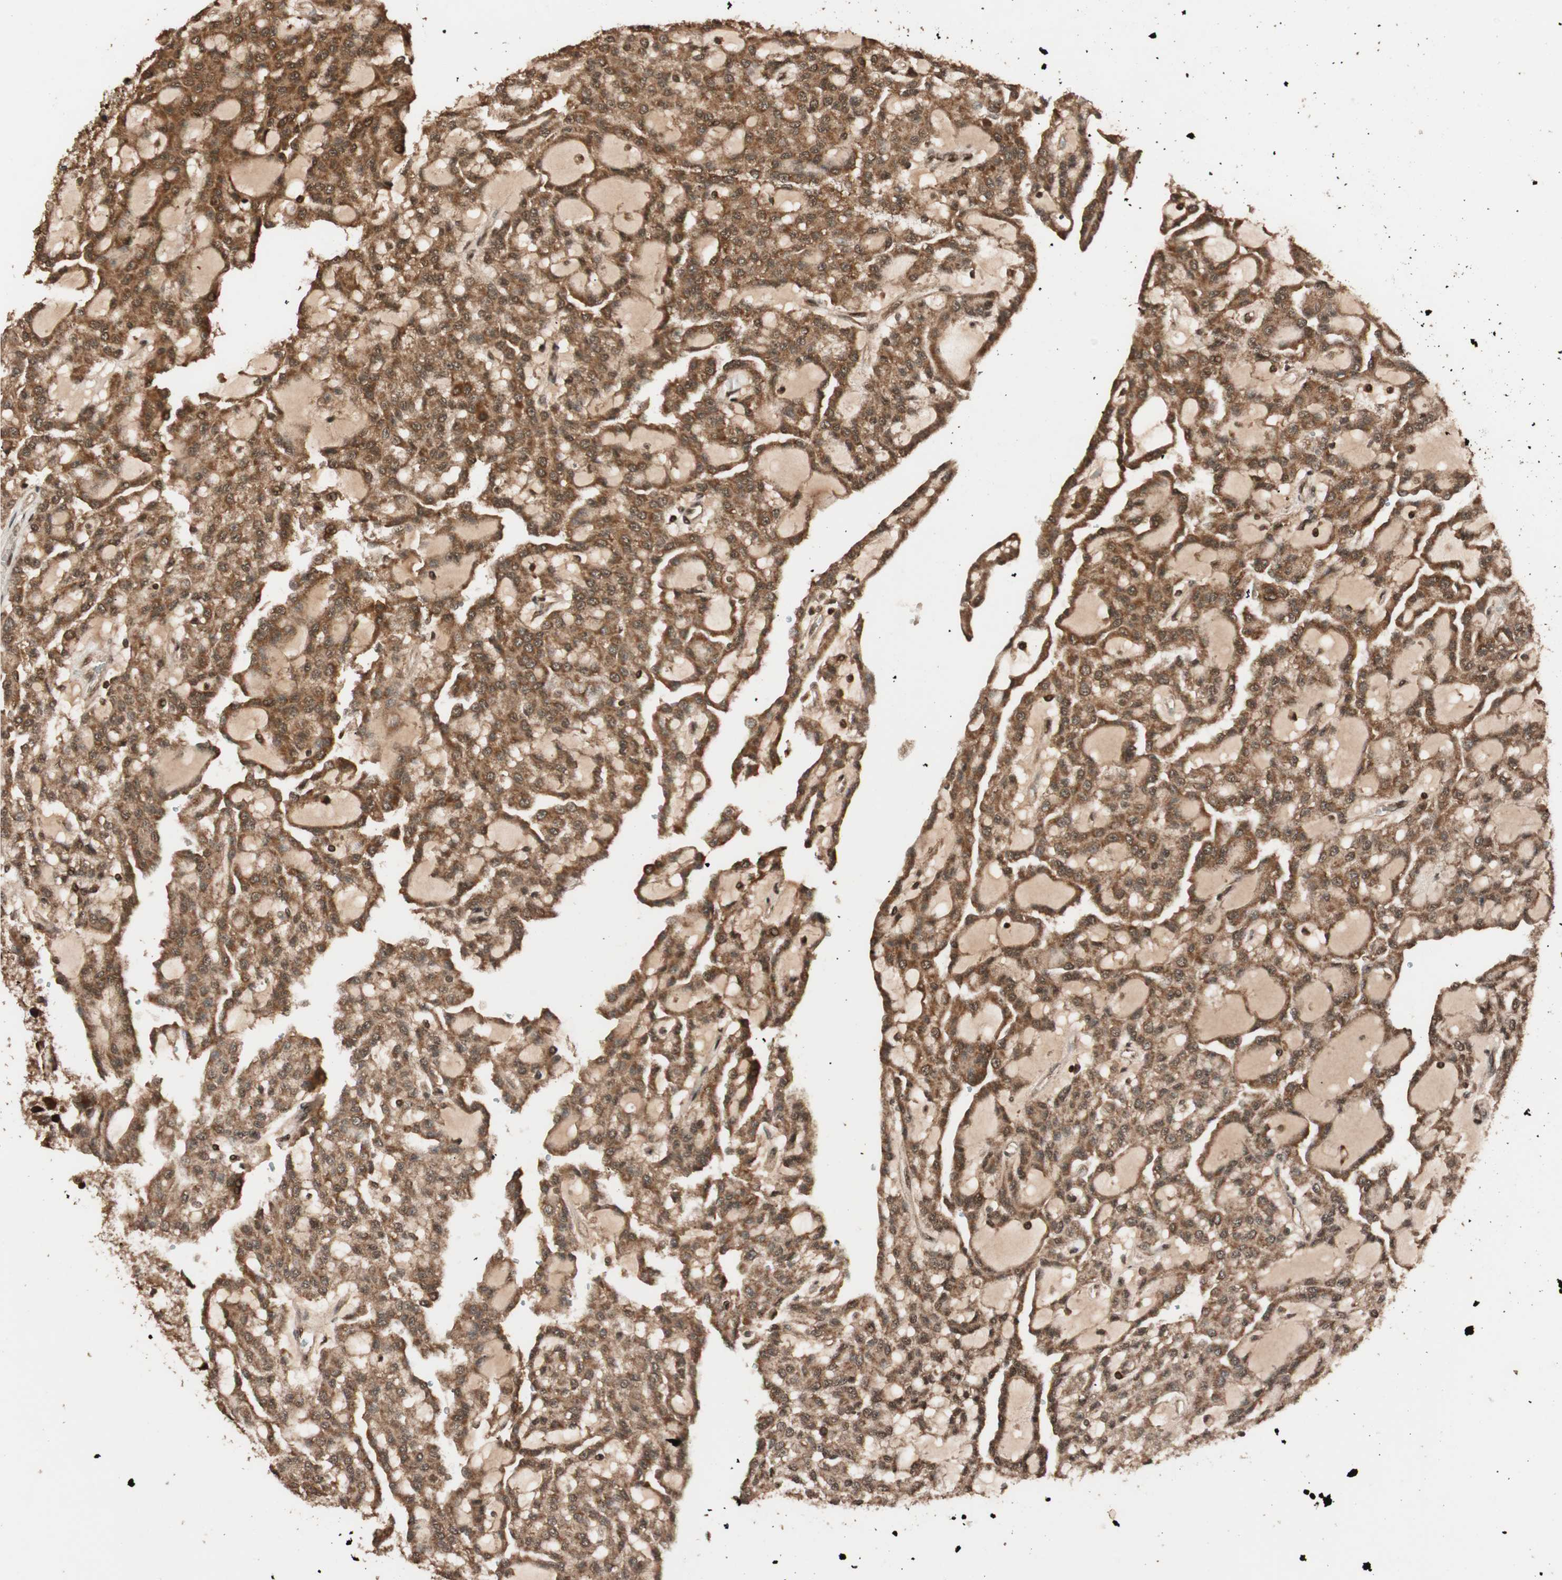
{"staining": {"intensity": "strong", "quantity": ">75%", "location": "cytoplasmic/membranous"}, "tissue": "renal cancer", "cell_type": "Tumor cells", "image_type": "cancer", "snomed": [{"axis": "morphology", "description": "Adenocarcinoma, NOS"}, {"axis": "topography", "description": "Kidney"}], "caption": "A brown stain labels strong cytoplasmic/membranous staining of a protein in adenocarcinoma (renal) tumor cells. (Brightfield microscopy of DAB IHC at high magnification).", "gene": "ALKBH5", "patient": {"sex": "male", "age": 63}}